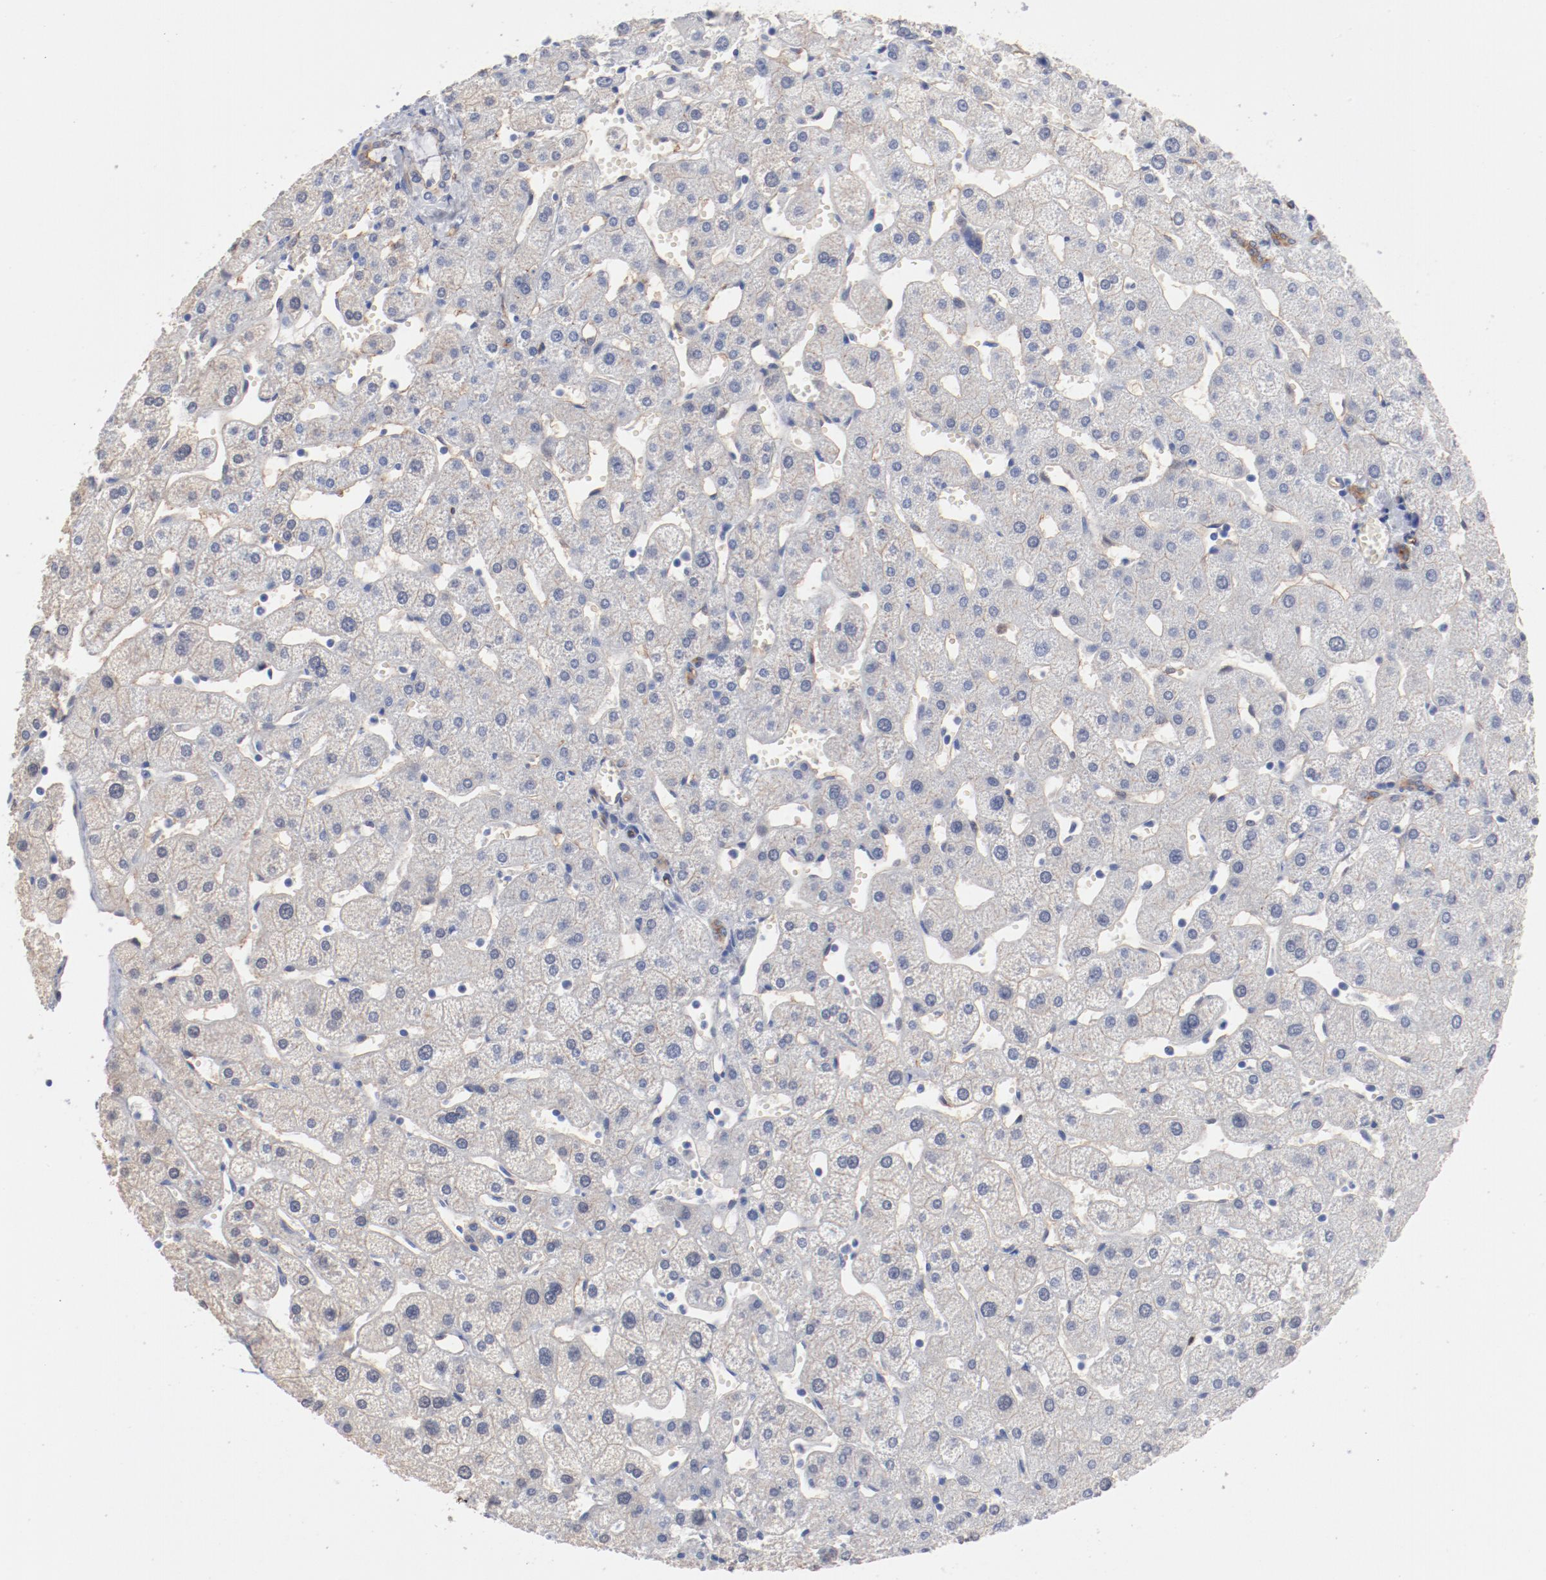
{"staining": {"intensity": "negative", "quantity": "none", "location": "none"}, "tissue": "liver", "cell_type": "Cholangiocytes", "image_type": "normal", "snomed": [{"axis": "morphology", "description": "Normal tissue, NOS"}, {"axis": "topography", "description": "Liver"}], "caption": "DAB immunohistochemical staining of normal human liver exhibits no significant expression in cholangiocytes.", "gene": "SHANK3", "patient": {"sex": "male", "age": 67}}